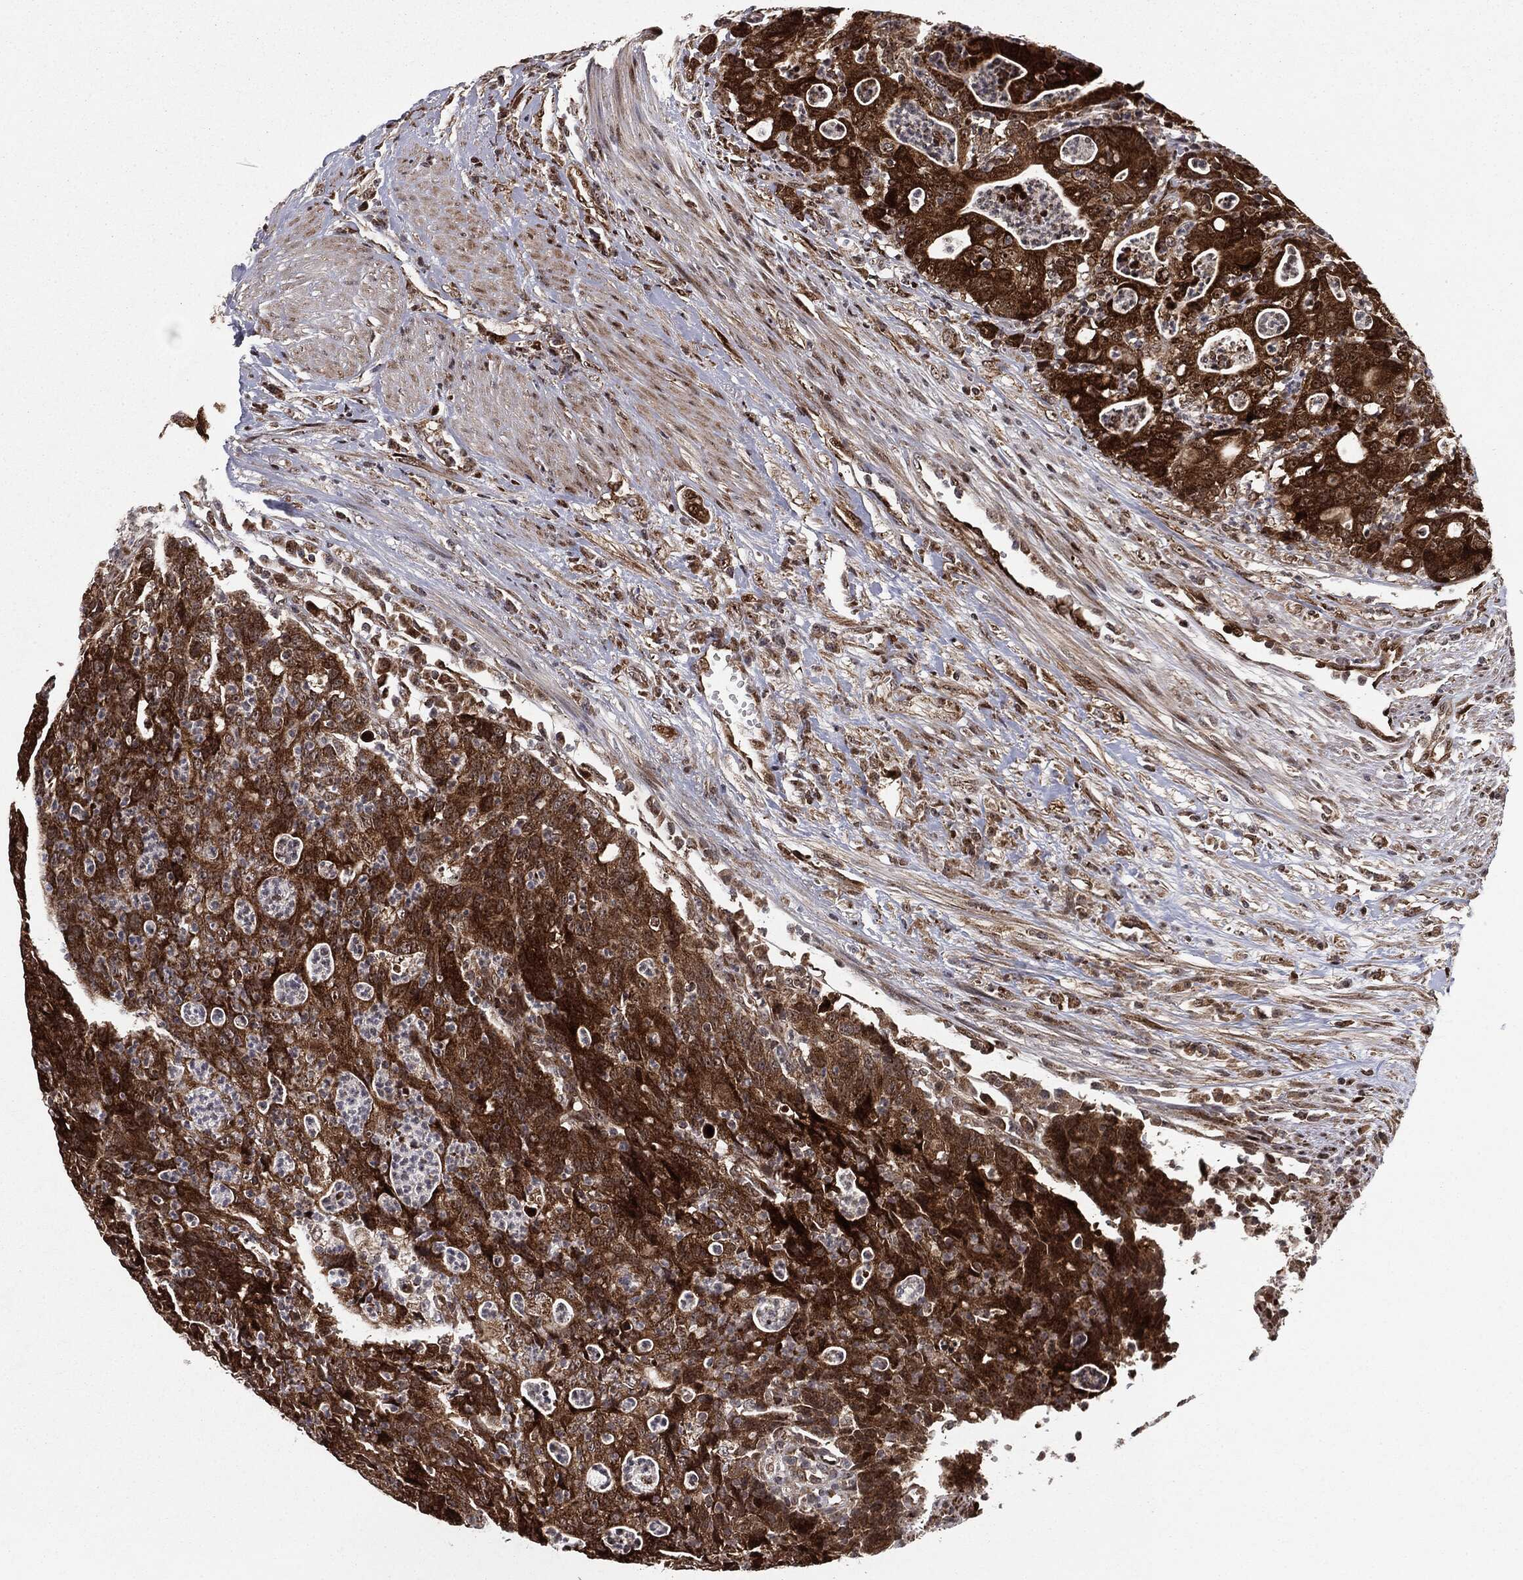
{"staining": {"intensity": "strong", "quantity": ">75%", "location": "cytoplasmic/membranous"}, "tissue": "colorectal cancer", "cell_type": "Tumor cells", "image_type": "cancer", "snomed": [{"axis": "morphology", "description": "Adenocarcinoma, NOS"}, {"axis": "topography", "description": "Colon"}], "caption": "DAB (3,3'-diaminobenzidine) immunohistochemical staining of human colorectal cancer (adenocarcinoma) reveals strong cytoplasmic/membranous protein positivity in about >75% of tumor cells.", "gene": "CHCHD2", "patient": {"sex": "male", "age": 70}}